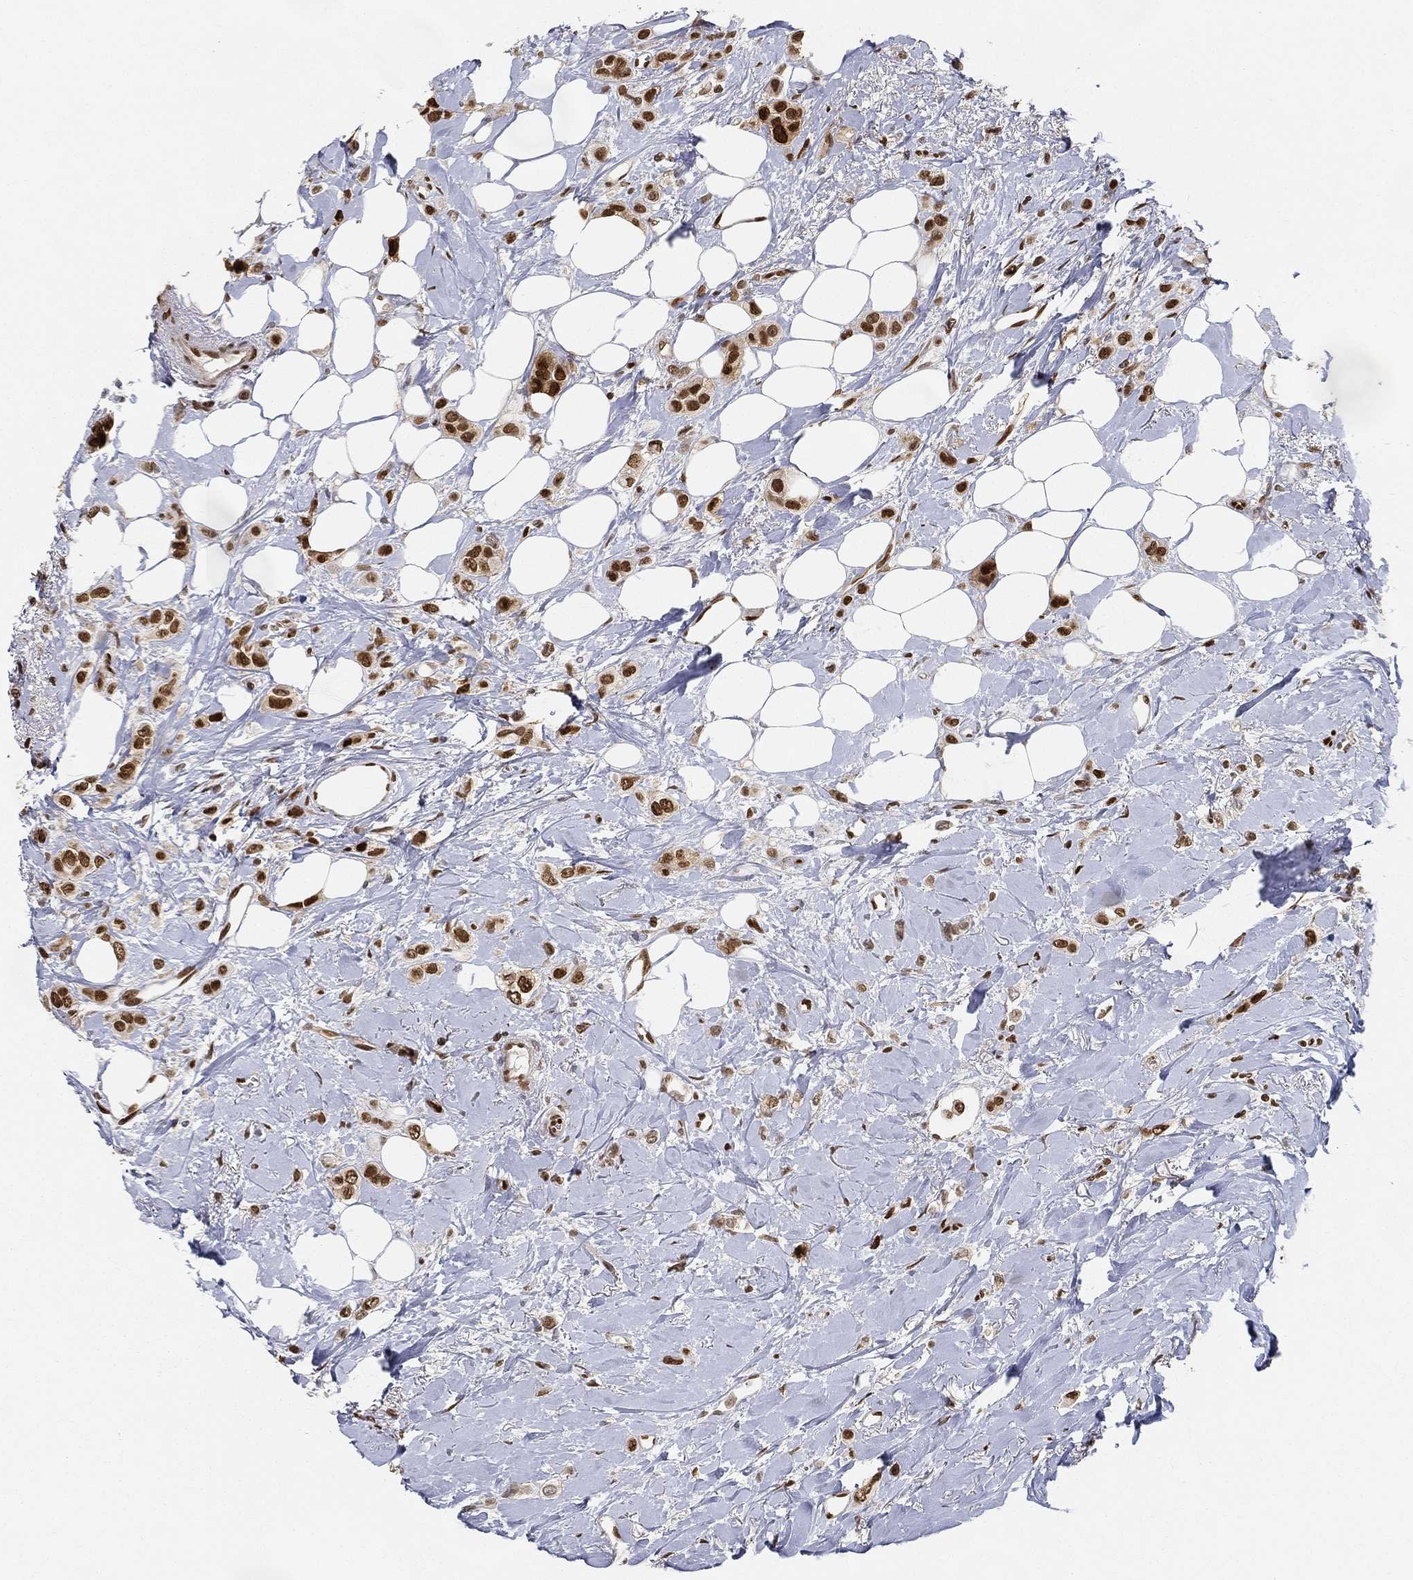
{"staining": {"intensity": "strong", "quantity": "25%-75%", "location": "nuclear"}, "tissue": "breast cancer", "cell_type": "Tumor cells", "image_type": "cancer", "snomed": [{"axis": "morphology", "description": "Lobular carcinoma"}, {"axis": "topography", "description": "Breast"}], "caption": "This micrograph demonstrates breast cancer stained with IHC to label a protein in brown. The nuclear of tumor cells show strong positivity for the protein. Nuclei are counter-stained blue.", "gene": "LMNB1", "patient": {"sex": "female", "age": 66}}